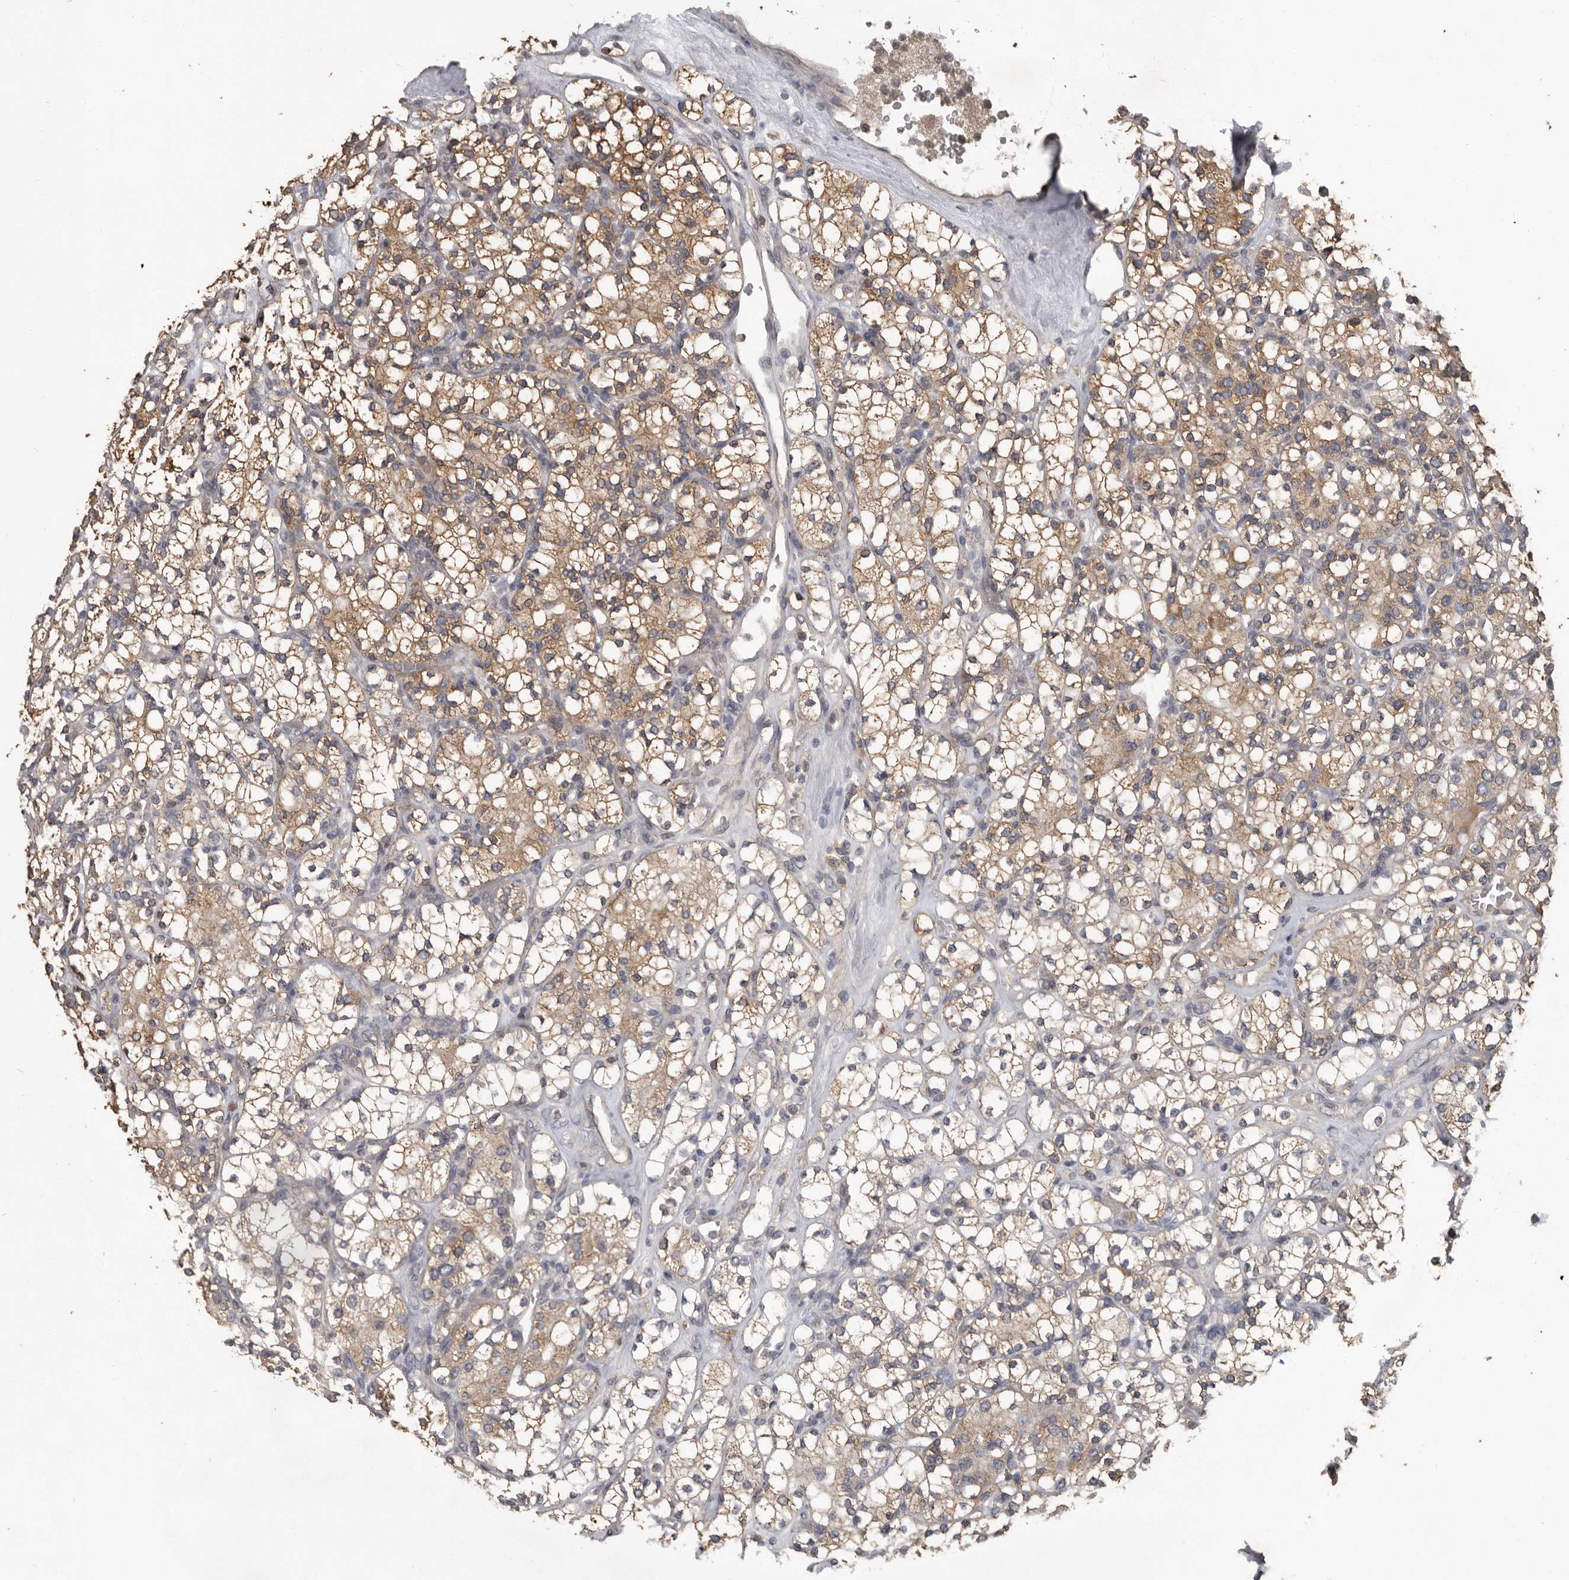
{"staining": {"intensity": "moderate", "quantity": "<25%", "location": "cytoplasmic/membranous"}, "tissue": "renal cancer", "cell_type": "Tumor cells", "image_type": "cancer", "snomed": [{"axis": "morphology", "description": "Adenocarcinoma, NOS"}, {"axis": "topography", "description": "Kidney"}], "caption": "Immunohistochemistry micrograph of neoplastic tissue: human renal cancer (adenocarcinoma) stained using IHC displays low levels of moderate protein expression localized specifically in the cytoplasmic/membranous of tumor cells, appearing as a cytoplasmic/membranous brown color.", "gene": "MTF1", "patient": {"sex": "male", "age": 77}}